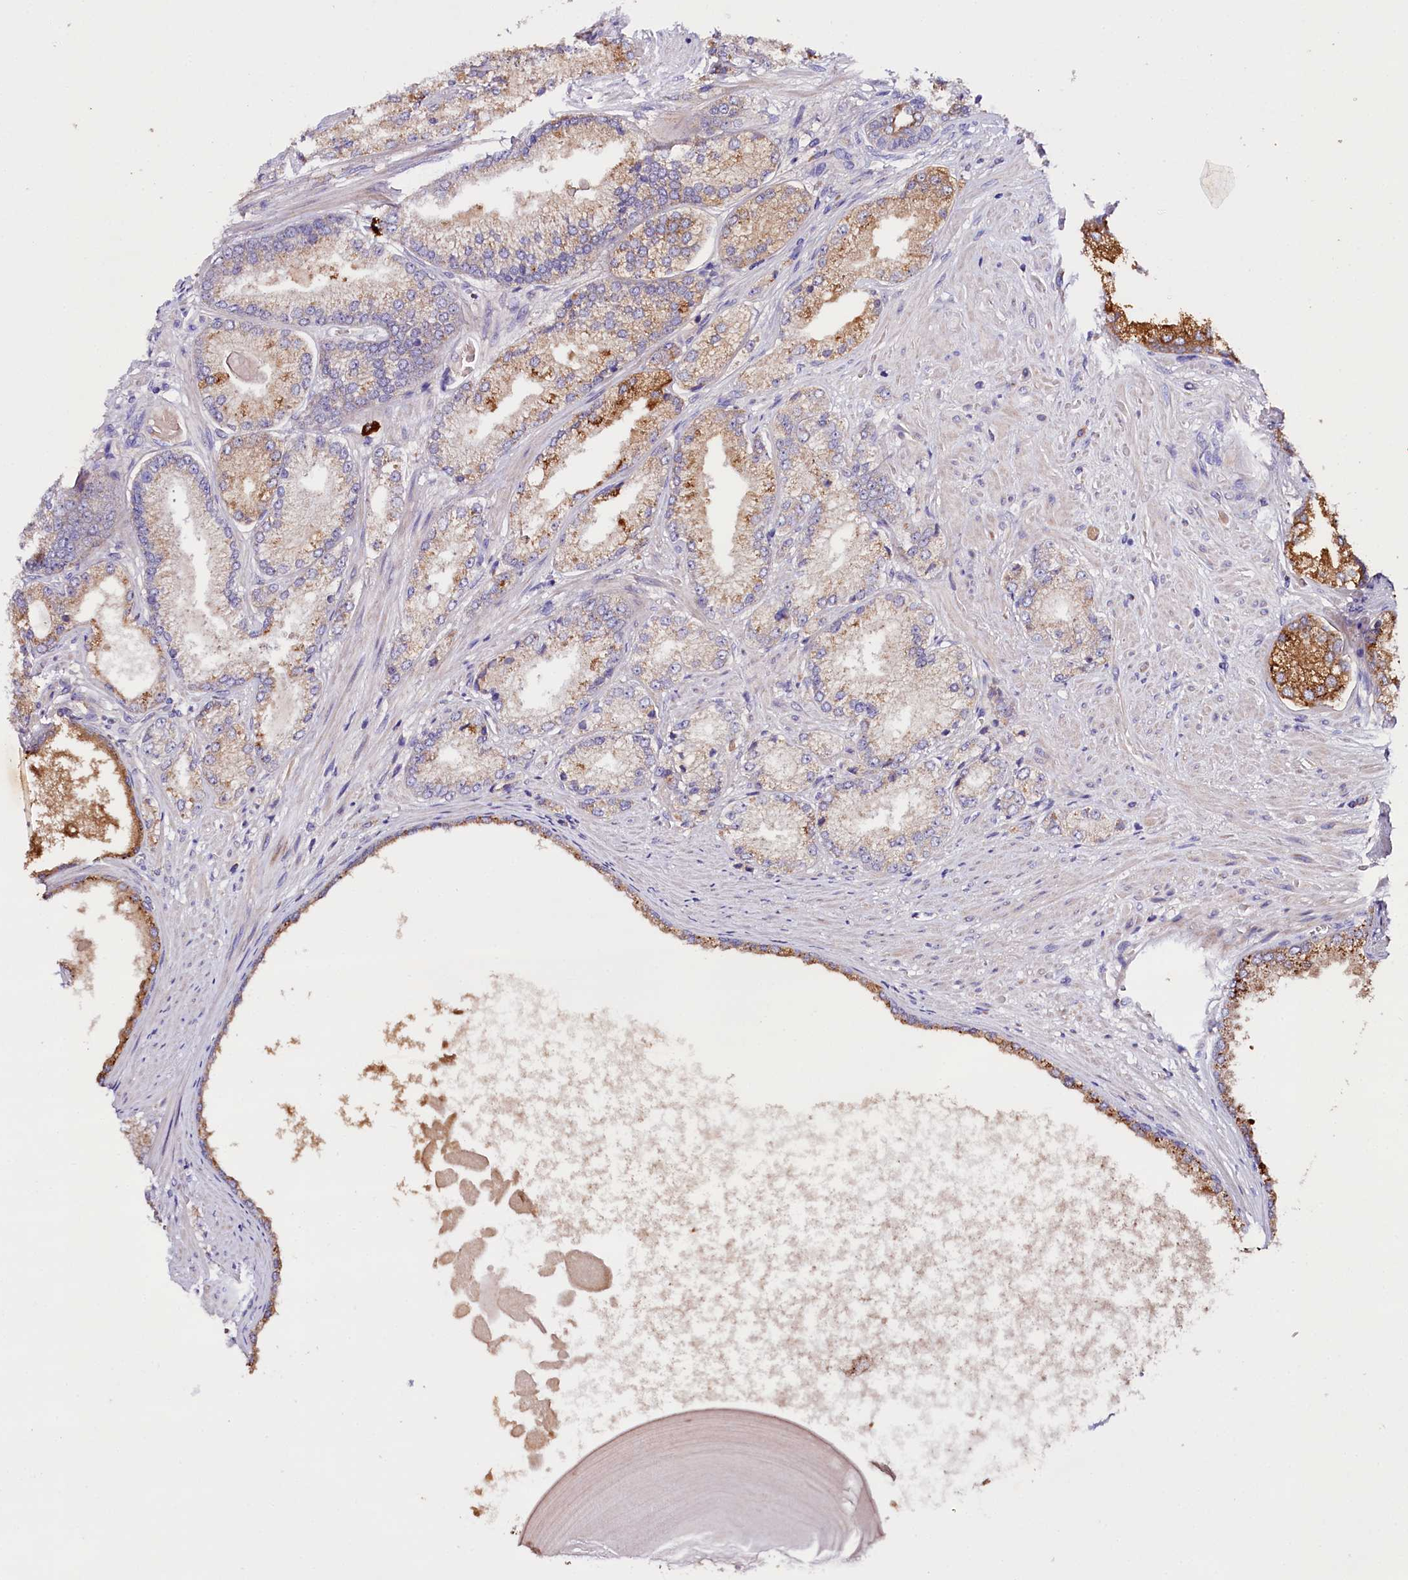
{"staining": {"intensity": "moderate", "quantity": "<25%", "location": "cytoplasmic/membranous"}, "tissue": "prostate cancer", "cell_type": "Tumor cells", "image_type": "cancer", "snomed": [{"axis": "morphology", "description": "Adenocarcinoma, High grade"}, {"axis": "topography", "description": "Prostate"}], "caption": "Human prostate cancer stained with a brown dye reveals moderate cytoplasmic/membranous positive positivity in about <25% of tumor cells.", "gene": "ZNF45", "patient": {"sex": "male", "age": 66}}